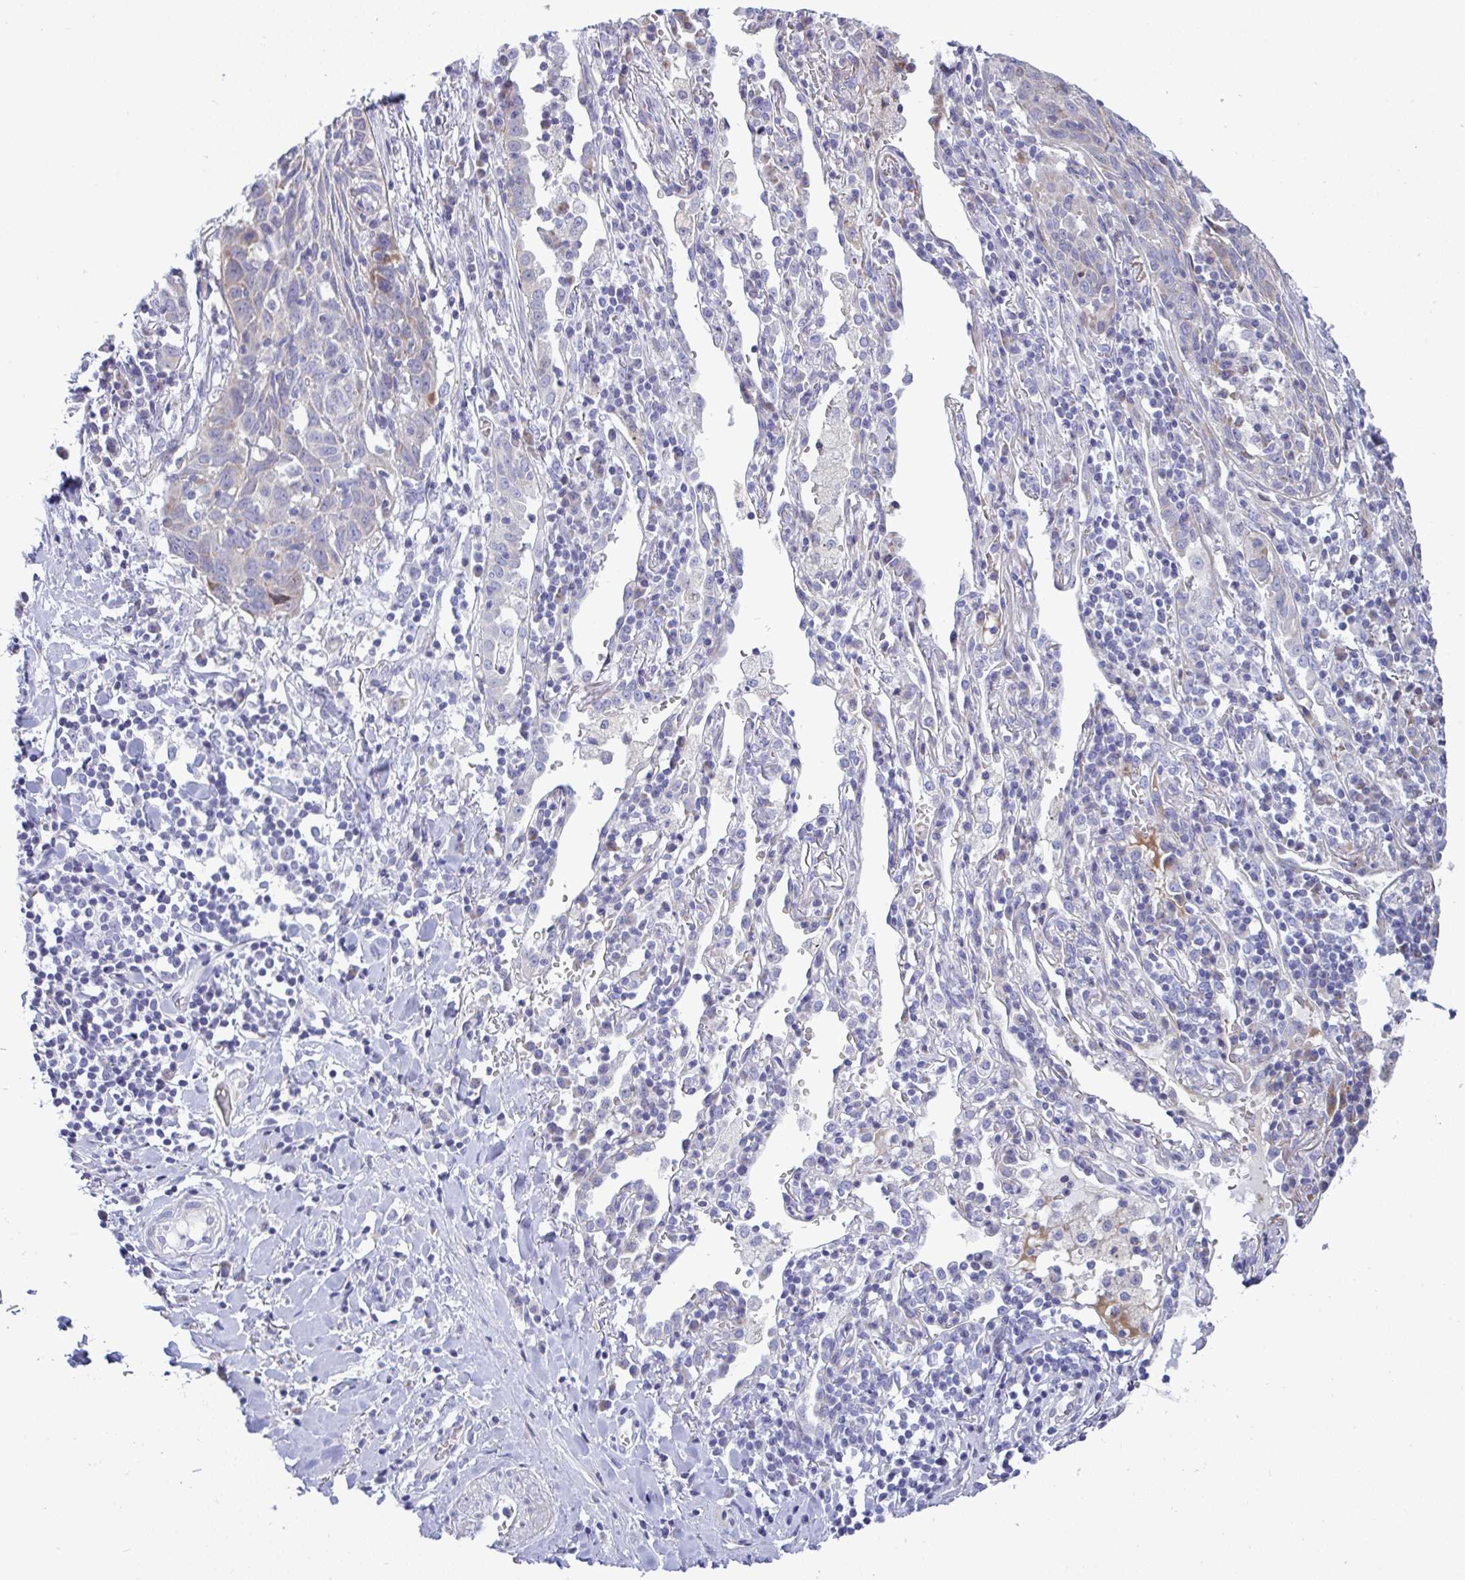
{"staining": {"intensity": "weak", "quantity": "<25%", "location": "cytoplasmic/membranous"}, "tissue": "lung cancer", "cell_type": "Tumor cells", "image_type": "cancer", "snomed": [{"axis": "morphology", "description": "Squamous cell carcinoma, NOS"}, {"axis": "topography", "description": "Lung"}], "caption": "Tumor cells show no significant protein expression in lung squamous cell carcinoma. (DAB (3,3'-diaminobenzidine) IHC with hematoxylin counter stain).", "gene": "NTN1", "patient": {"sex": "female", "age": 66}}